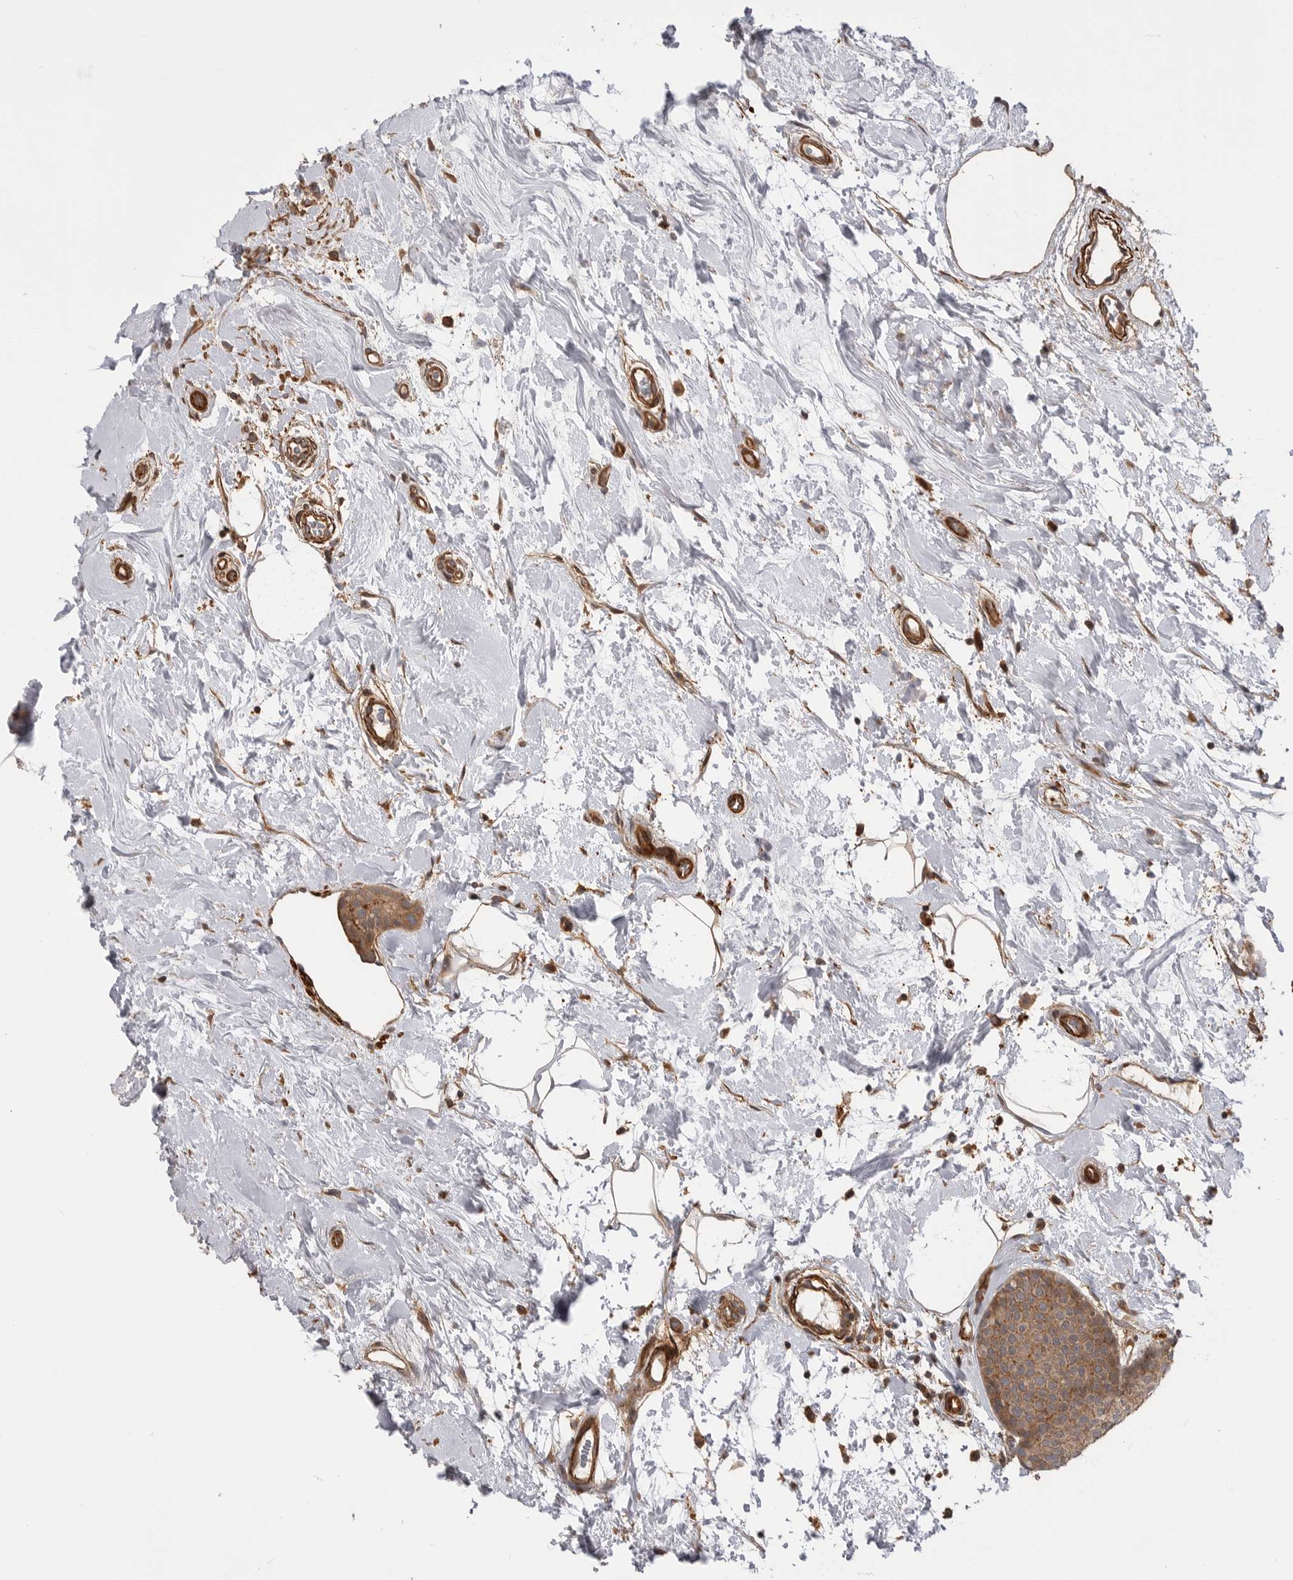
{"staining": {"intensity": "moderate", "quantity": ">75%", "location": "cytoplasmic/membranous"}, "tissue": "breast cancer", "cell_type": "Tumor cells", "image_type": "cancer", "snomed": [{"axis": "morphology", "description": "Lobular carcinoma, in situ"}, {"axis": "morphology", "description": "Lobular carcinoma"}, {"axis": "topography", "description": "Breast"}], "caption": "Tumor cells display medium levels of moderate cytoplasmic/membranous positivity in approximately >75% of cells in breast cancer.", "gene": "TRIM56", "patient": {"sex": "female", "age": 41}}